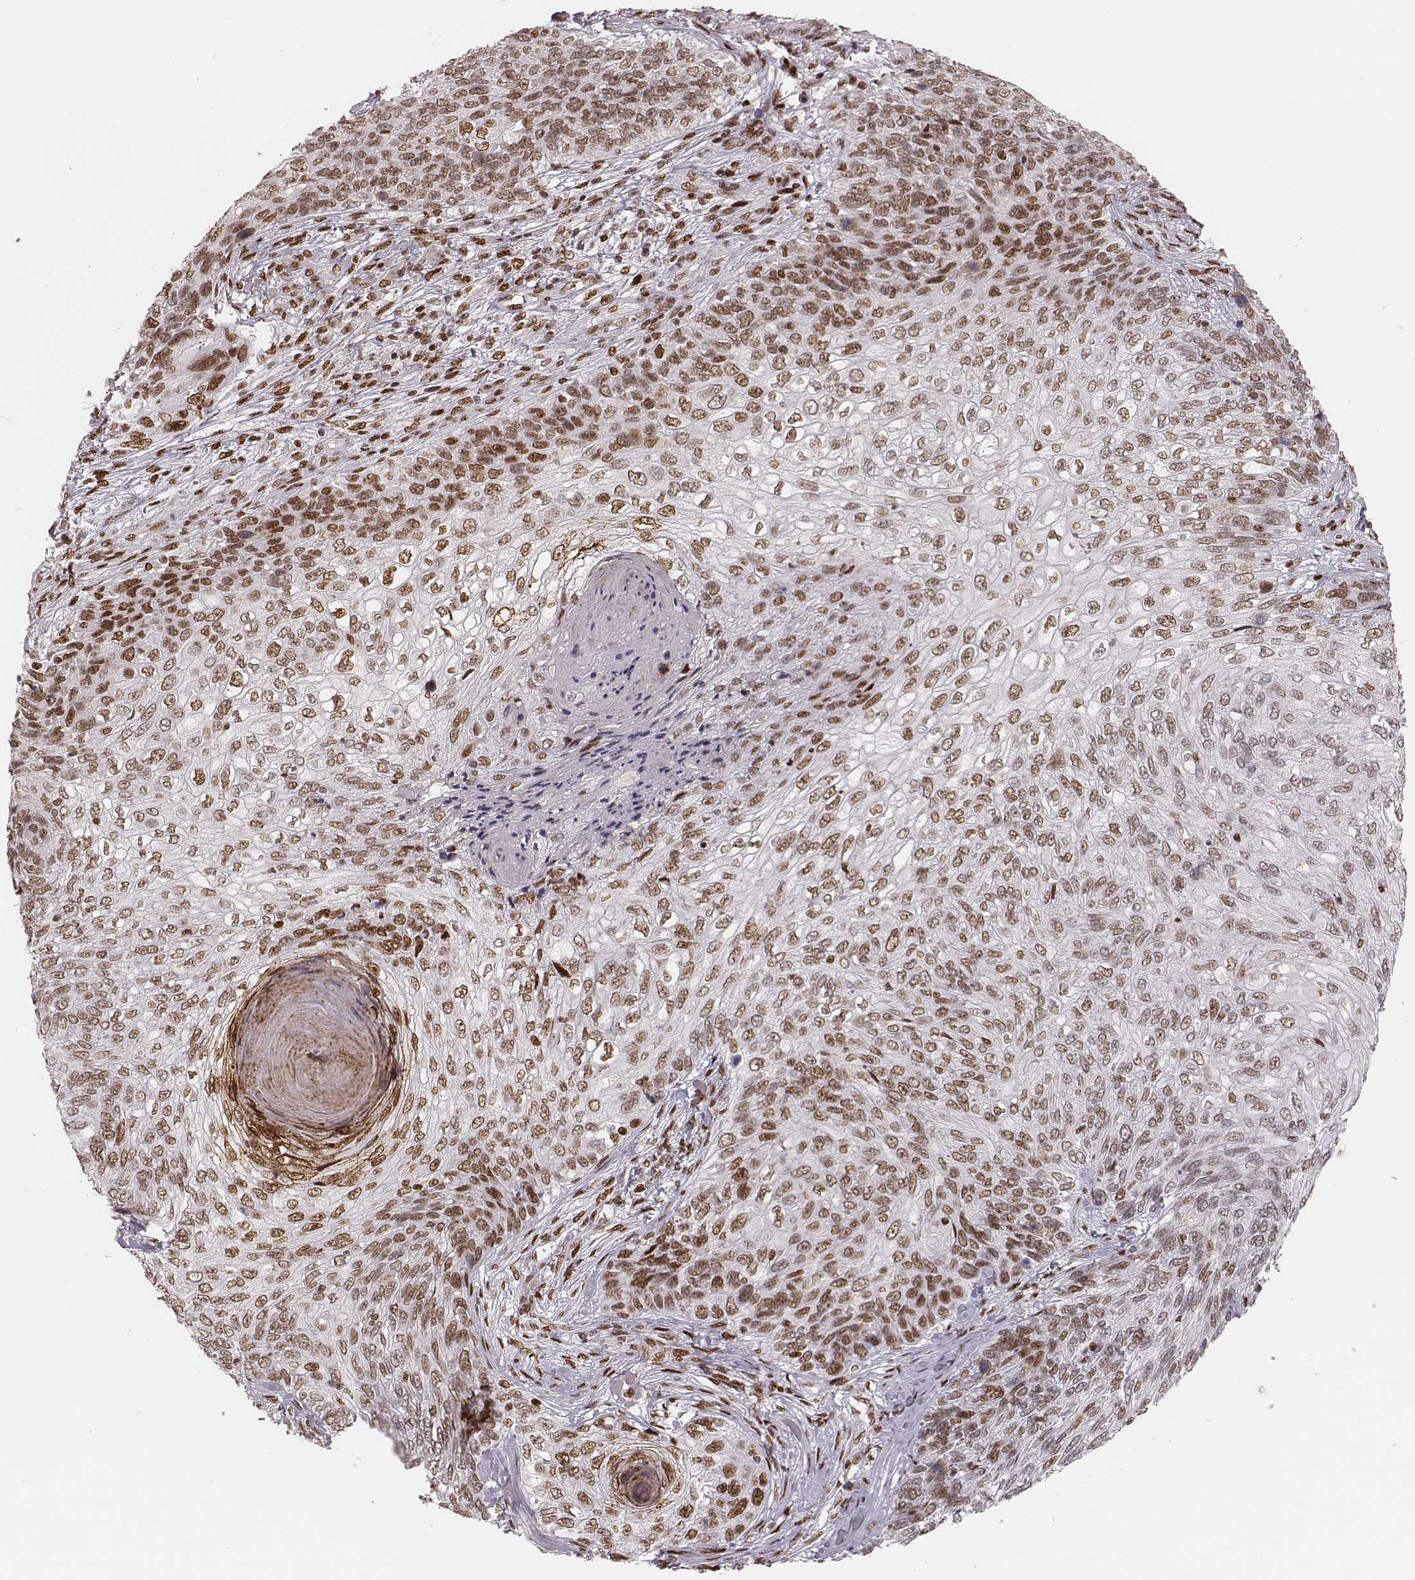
{"staining": {"intensity": "moderate", "quantity": ">75%", "location": "nuclear"}, "tissue": "skin cancer", "cell_type": "Tumor cells", "image_type": "cancer", "snomed": [{"axis": "morphology", "description": "Squamous cell carcinoma, NOS"}, {"axis": "topography", "description": "Skin"}], "caption": "Brown immunohistochemical staining in skin squamous cell carcinoma exhibits moderate nuclear positivity in approximately >75% of tumor cells.", "gene": "HNRNPC", "patient": {"sex": "male", "age": 92}}